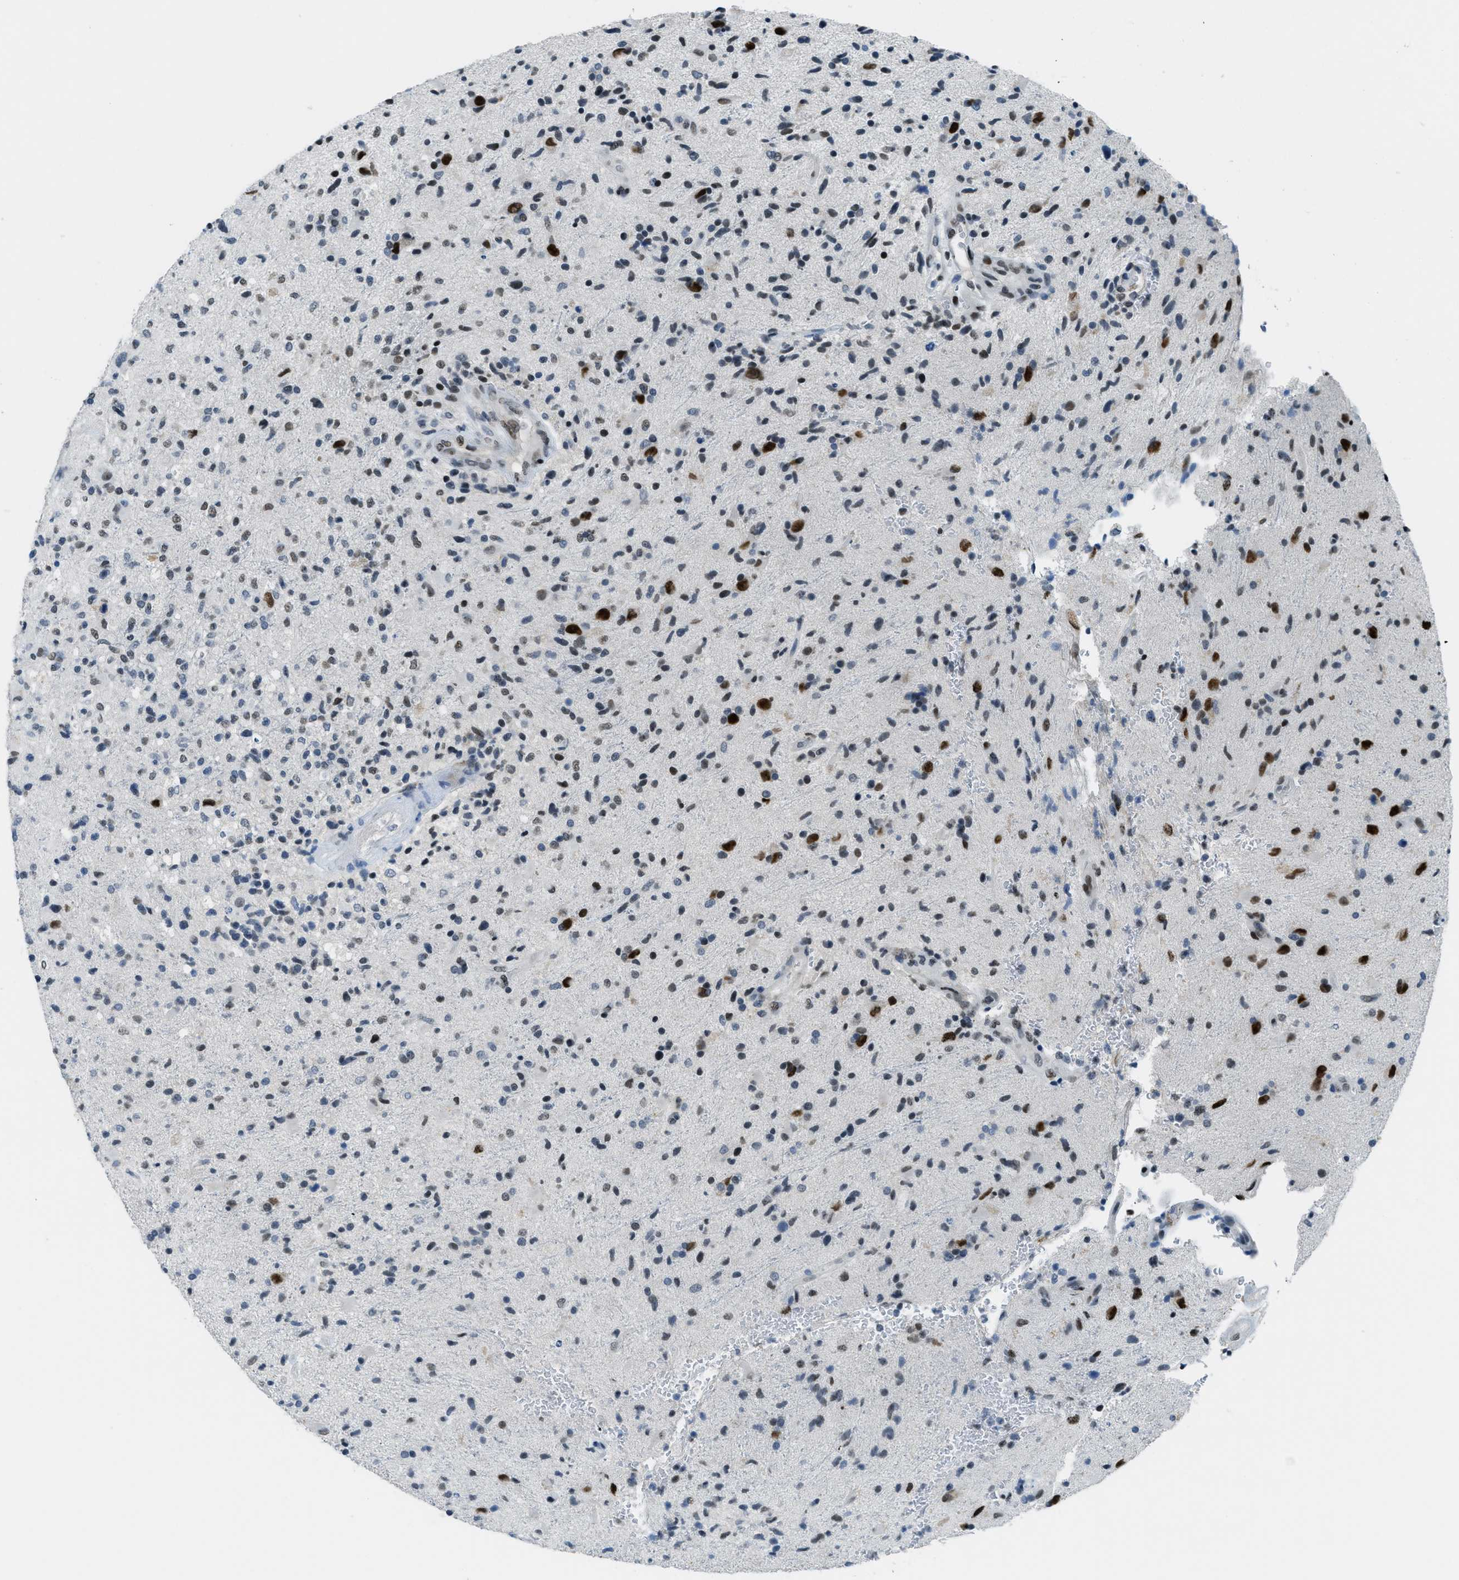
{"staining": {"intensity": "strong", "quantity": "25%-75%", "location": "nuclear"}, "tissue": "glioma", "cell_type": "Tumor cells", "image_type": "cancer", "snomed": [{"axis": "morphology", "description": "Glioma, malignant, High grade"}, {"axis": "topography", "description": "Brain"}], "caption": "High-grade glioma (malignant) stained with IHC exhibits strong nuclear expression in about 25%-75% of tumor cells. (Brightfield microscopy of DAB IHC at high magnification).", "gene": "TTC13", "patient": {"sex": "male", "age": 72}}